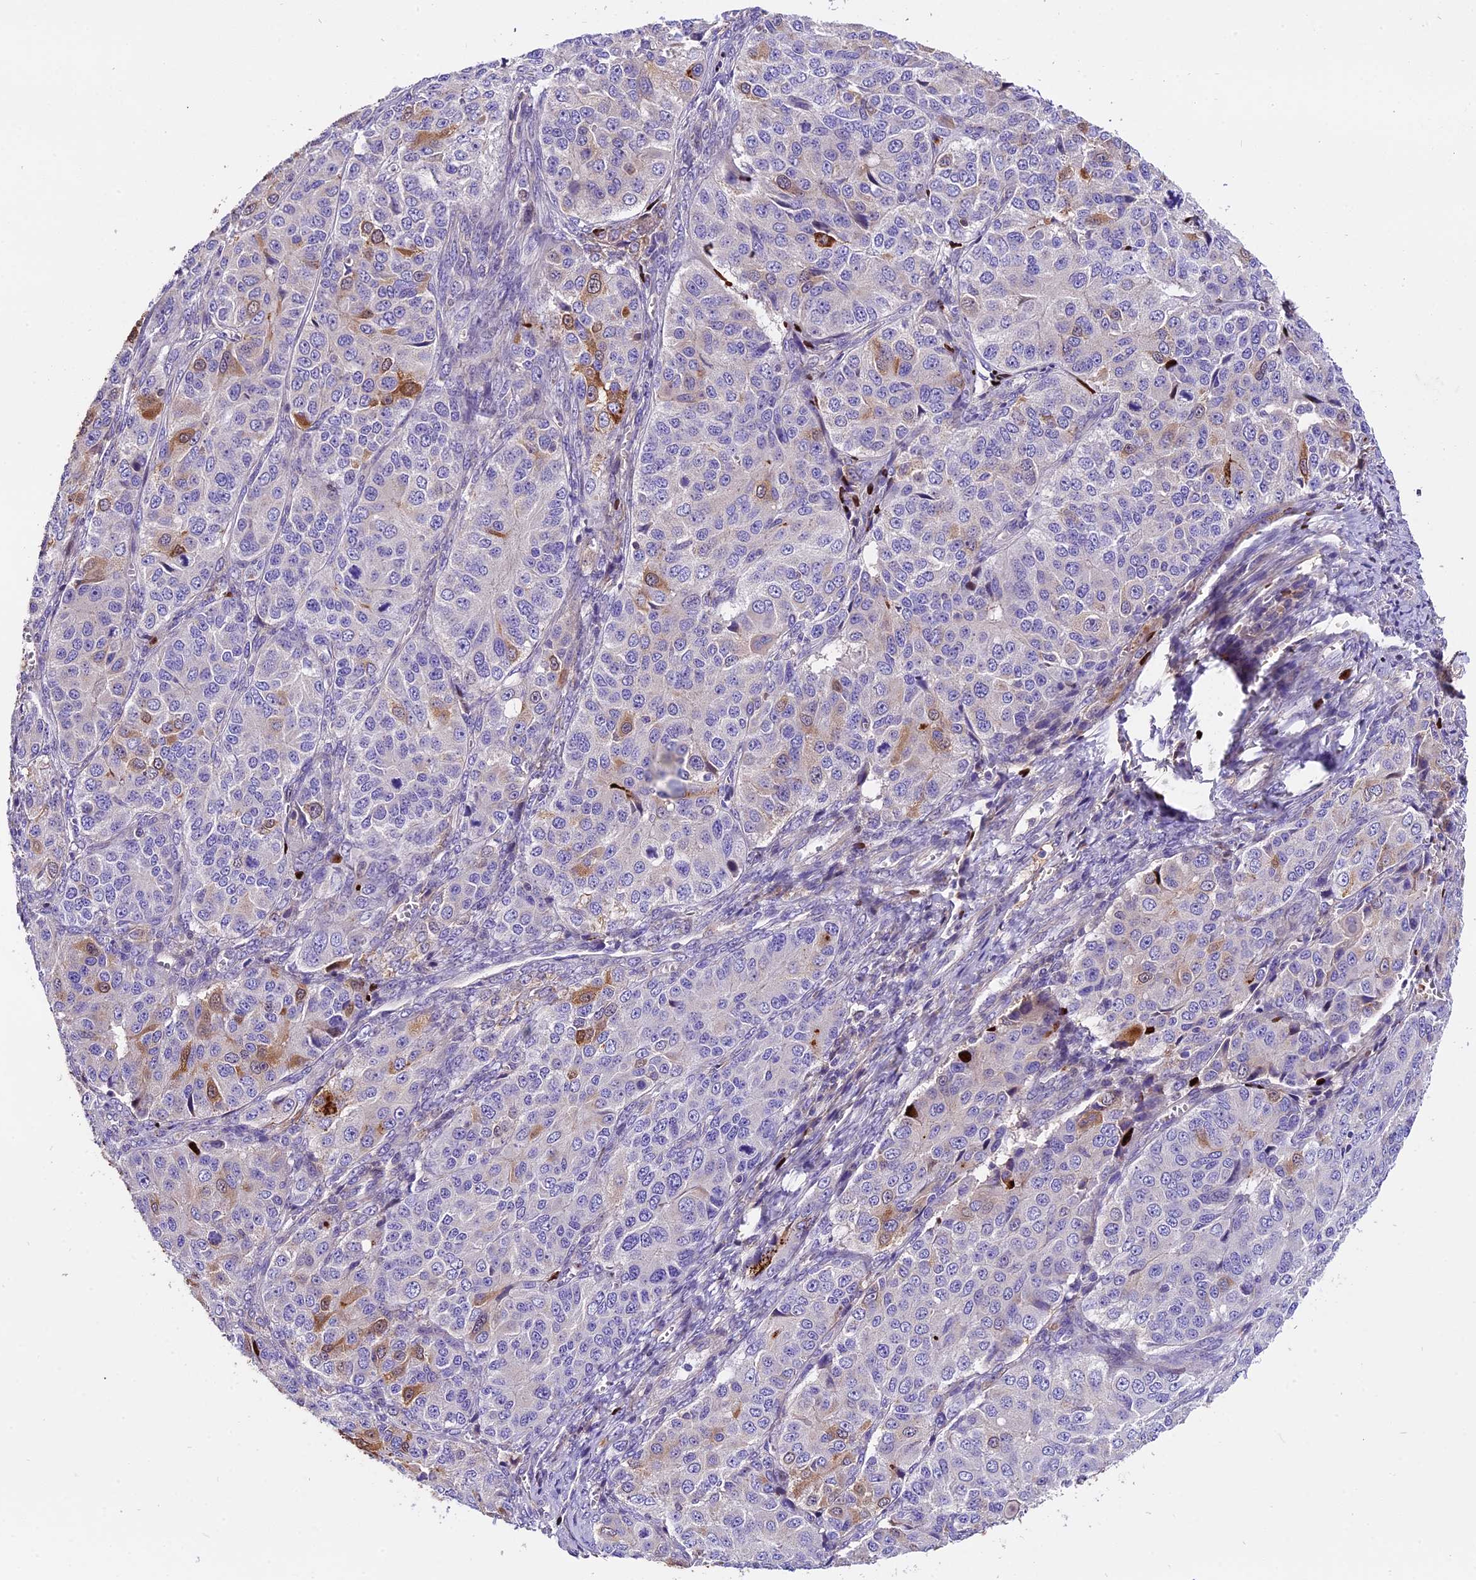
{"staining": {"intensity": "moderate", "quantity": "<25%", "location": "cytoplasmic/membranous"}, "tissue": "ovarian cancer", "cell_type": "Tumor cells", "image_type": "cancer", "snomed": [{"axis": "morphology", "description": "Carcinoma, endometroid"}, {"axis": "topography", "description": "Ovary"}], "caption": "Protein expression by immunohistochemistry (IHC) demonstrates moderate cytoplasmic/membranous staining in about <25% of tumor cells in ovarian cancer (endometroid carcinoma). (DAB (3,3'-diaminobenzidine) = brown stain, brightfield microscopy at high magnification).", "gene": "MAP3K7CL", "patient": {"sex": "female", "age": 51}}